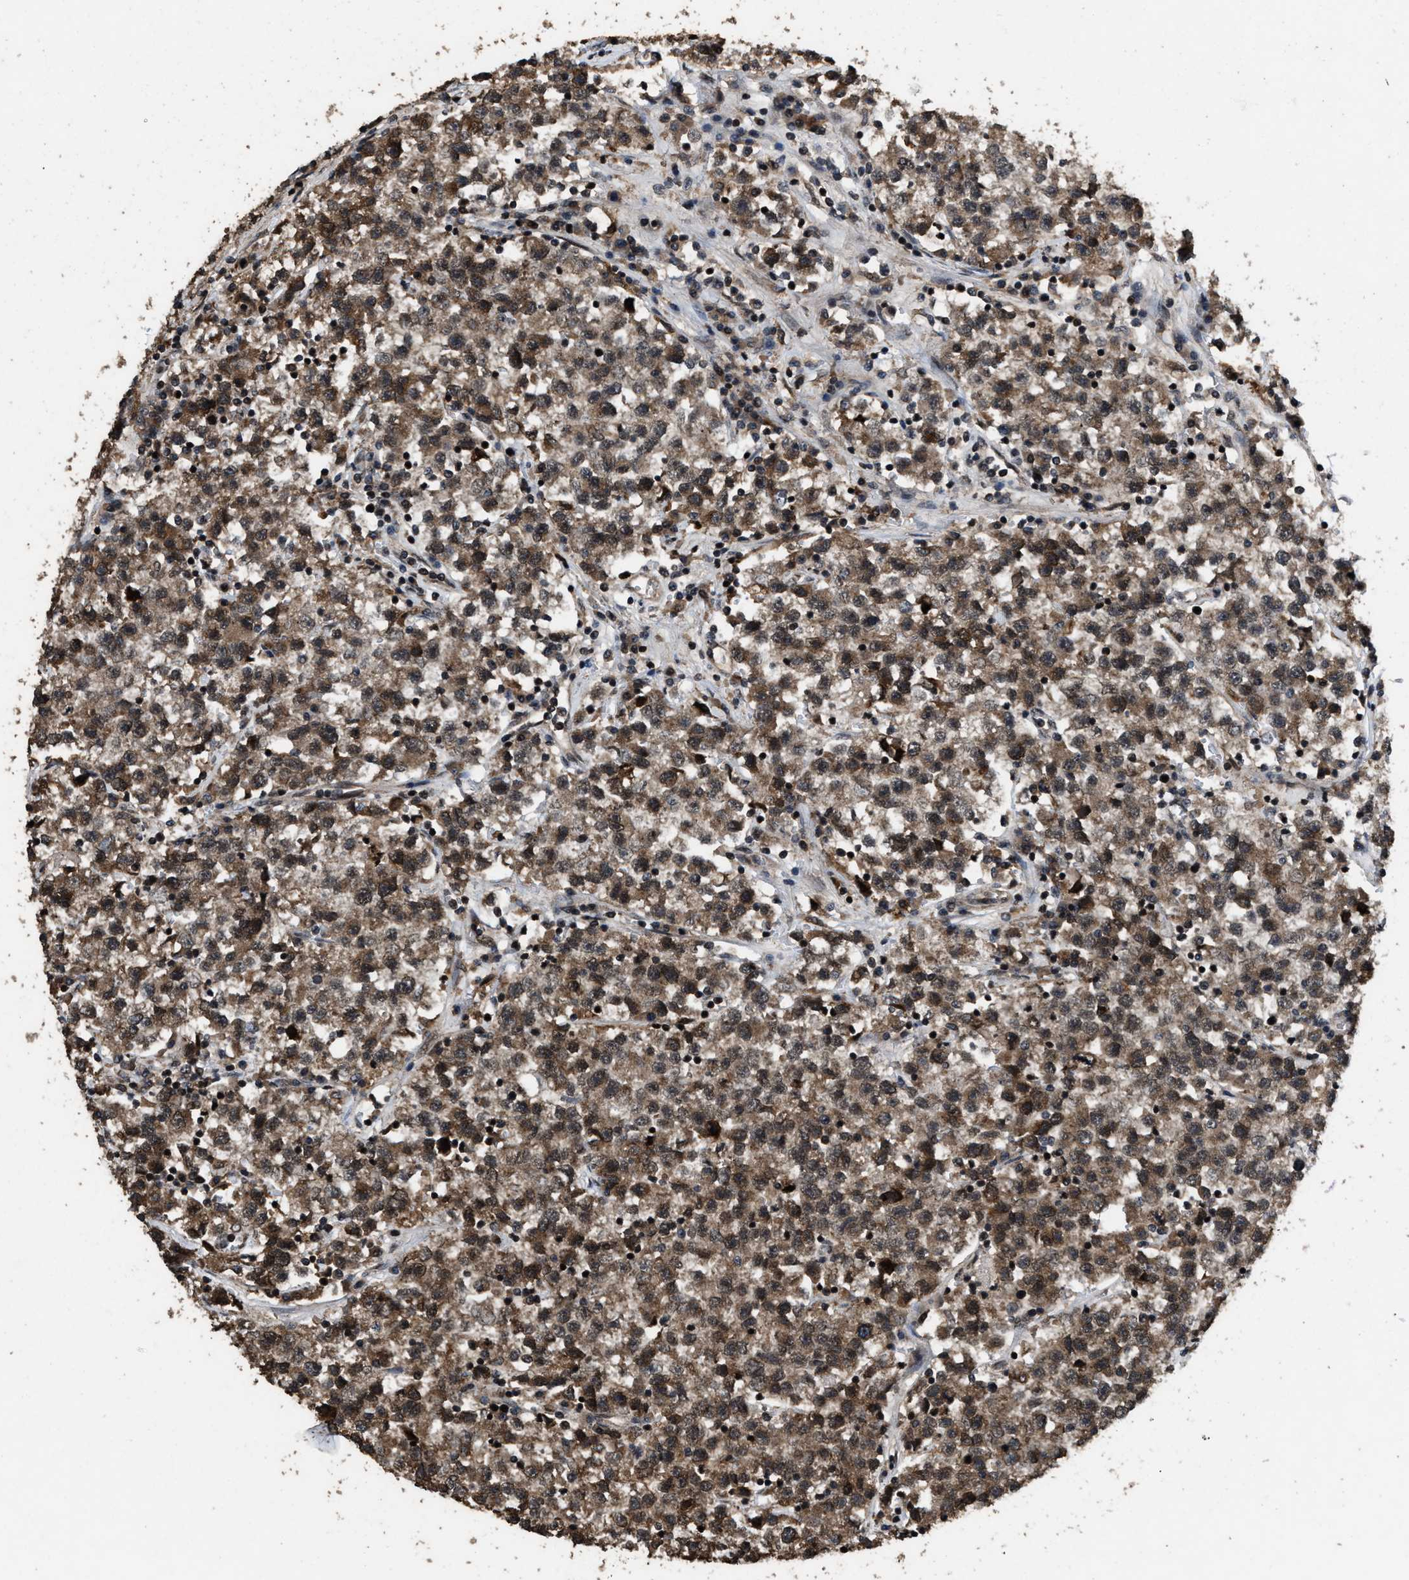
{"staining": {"intensity": "moderate", "quantity": ">75%", "location": "cytoplasmic/membranous"}, "tissue": "testis cancer", "cell_type": "Tumor cells", "image_type": "cancer", "snomed": [{"axis": "morphology", "description": "Seminoma, NOS"}, {"axis": "topography", "description": "Testis"}], "caption": "The photomicrograph exhibits immunohistochemical staining of testis seminoma. There is moderate cytoplasmic/membranous staining is present in about >75% of tumor cells.", "gene": "HAUS6", "patient": {"sex": "male", "age": 22}}